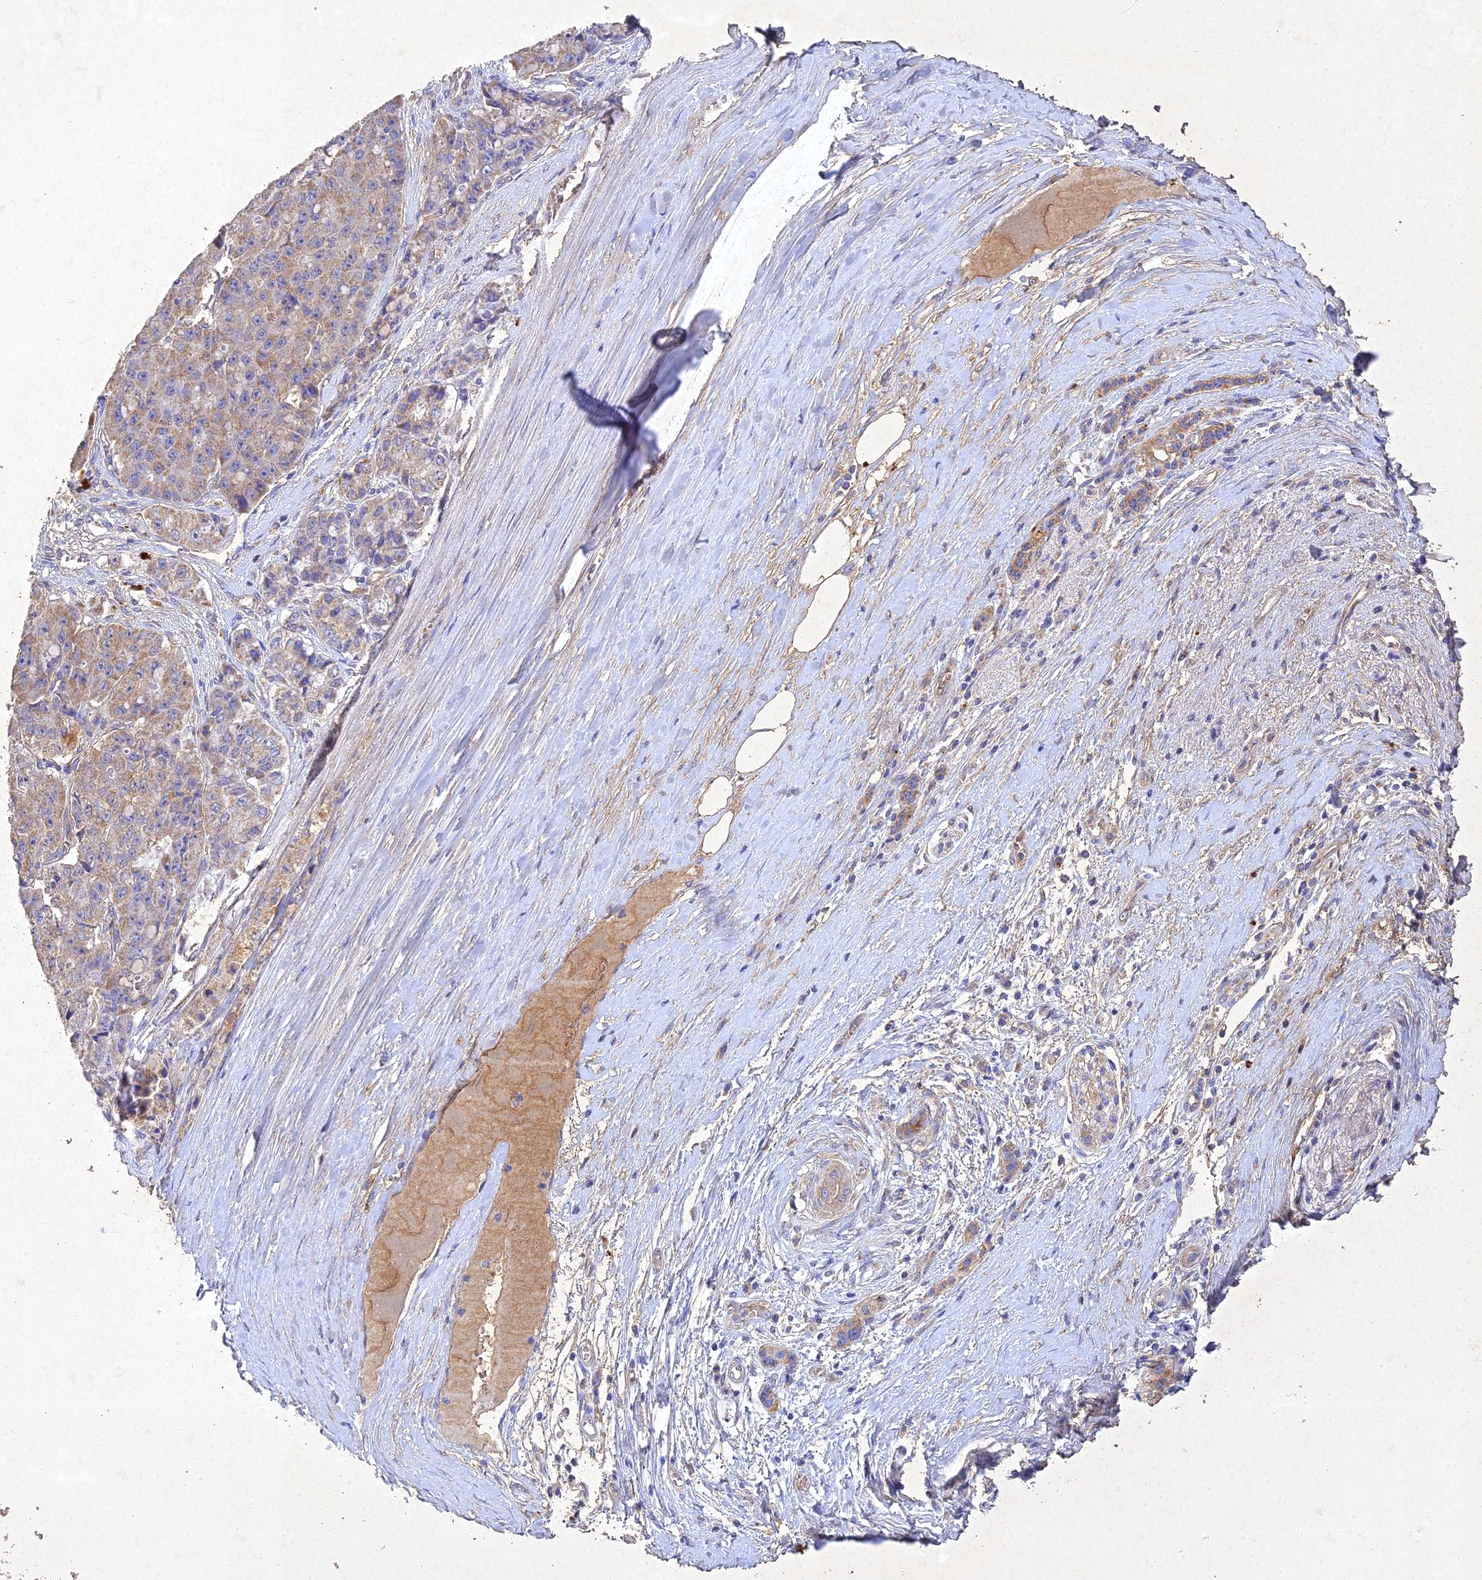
{"staining": {"intensity": "weak", "quantity": ">75%", "location": "cytoplasmic/membranous"}, "tissue": "pancreatic cancer", "cell_type": "Tumor cells", "image_type": "cancer", "snomed": [{"axis": "morphology", "description": "Adenocarcinoma, NOS"}, {"axis": "topography", "description": "Pancreas"}], "caption": "Immunohistochemical staining of human pancreatic cancer (adenocarcinoma) shows weak cytoplasmic/membranous protein expression in approximately >75% of tumor cells.", "gene": "NDUFV1", "patient": {"sex": "male", "age": 50}}